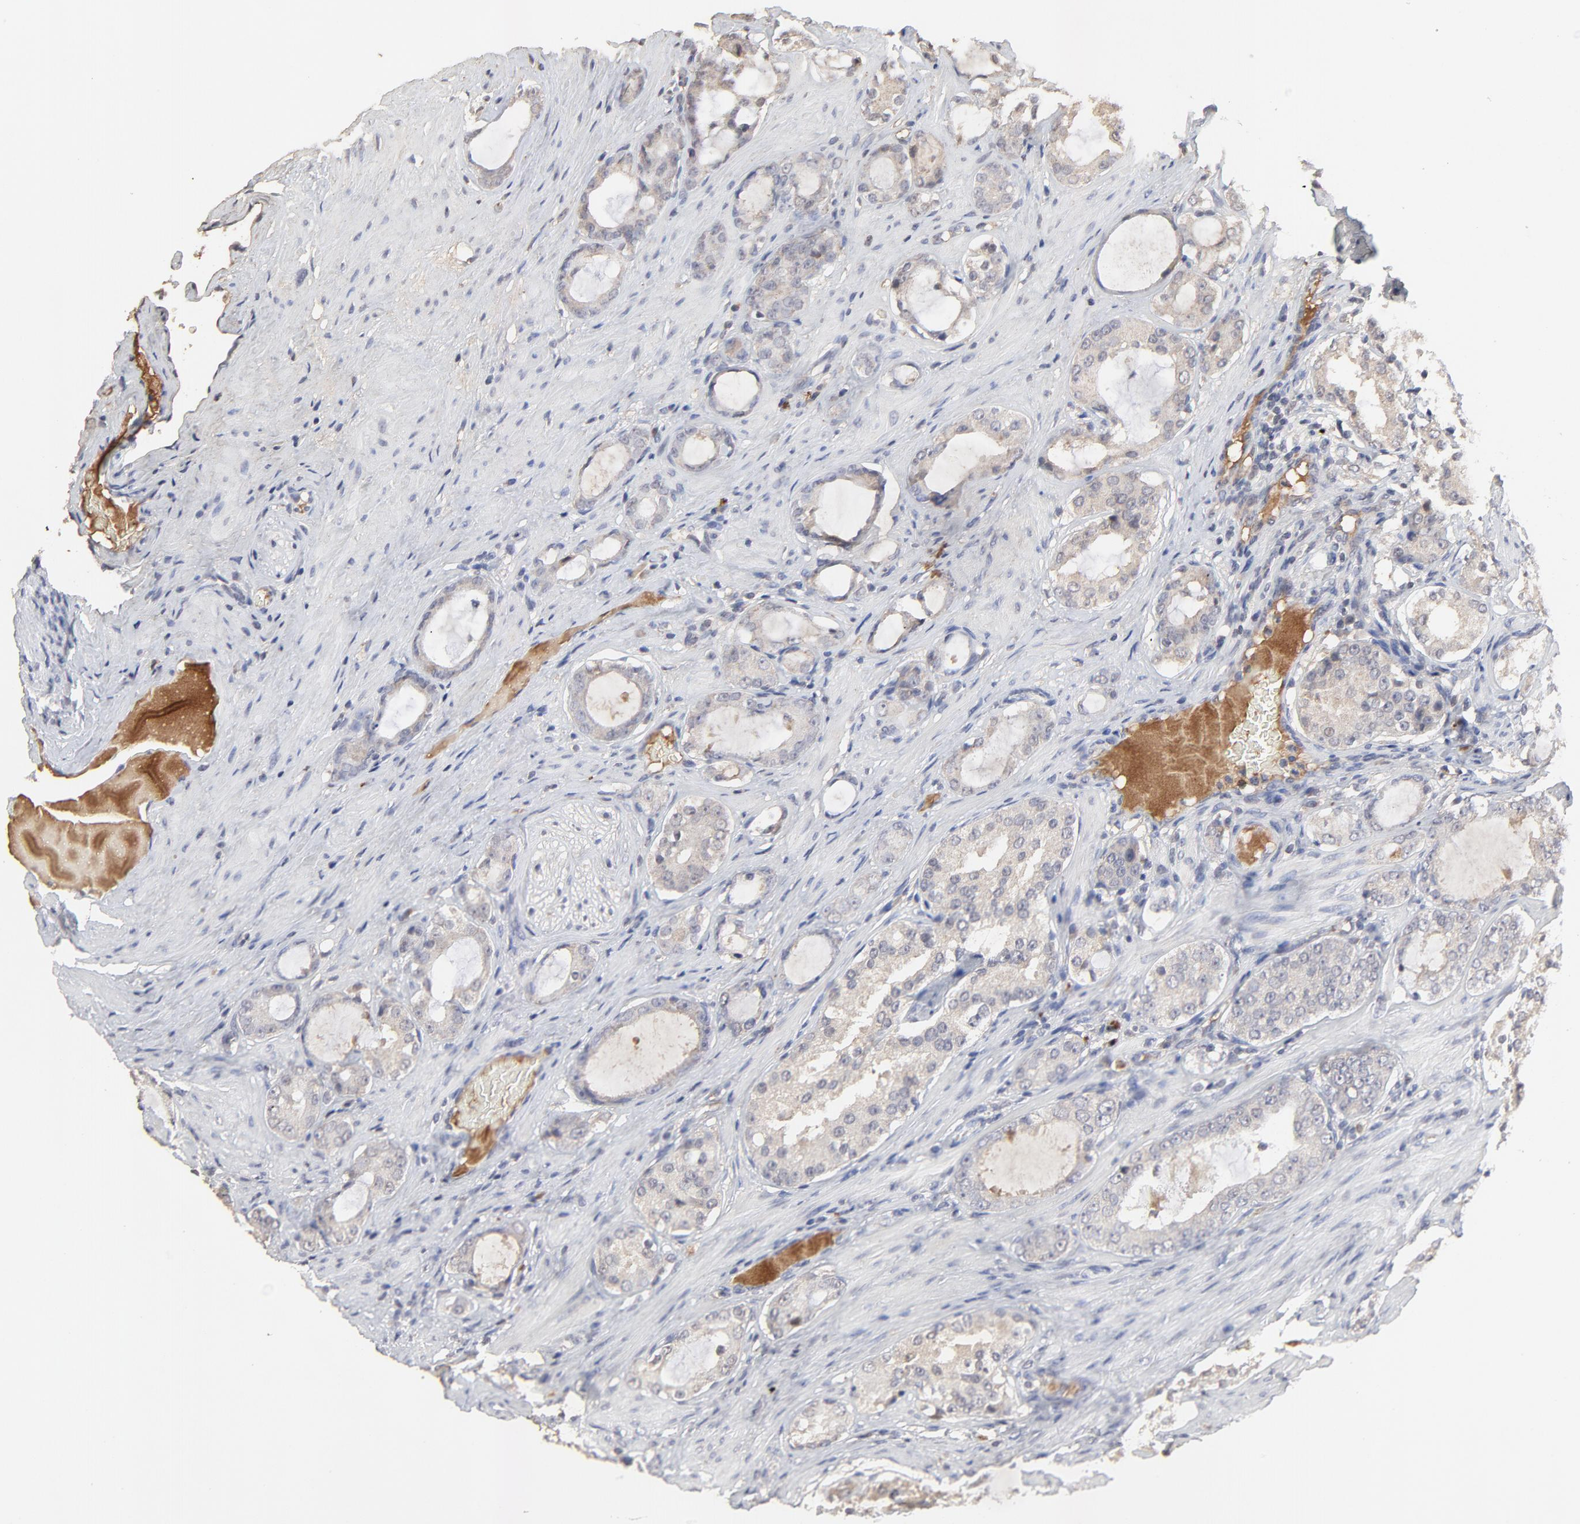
{"staining": {"intensity": "weak", "quantity": ">75%", "location": "cytoplasmic/membranous"}, "tissue": "prostate cancer", "cell_type": "Tumor cells", "image_type": "cancer", "snomed": [{"axis": "morphology", "description": "Adenocarcinoma, Medium grade"}, {"axis": "topography", "description": "Prostate"}], "caption": "DAB immunohistochemical staining of prostate medium-grade adenocarcinoma shows weak cytoplasmic/membranous protein expression in approximately >75% of tumor cells.", "gene": "VPREB3", "patient": {"sex": "male", "age": 73}}